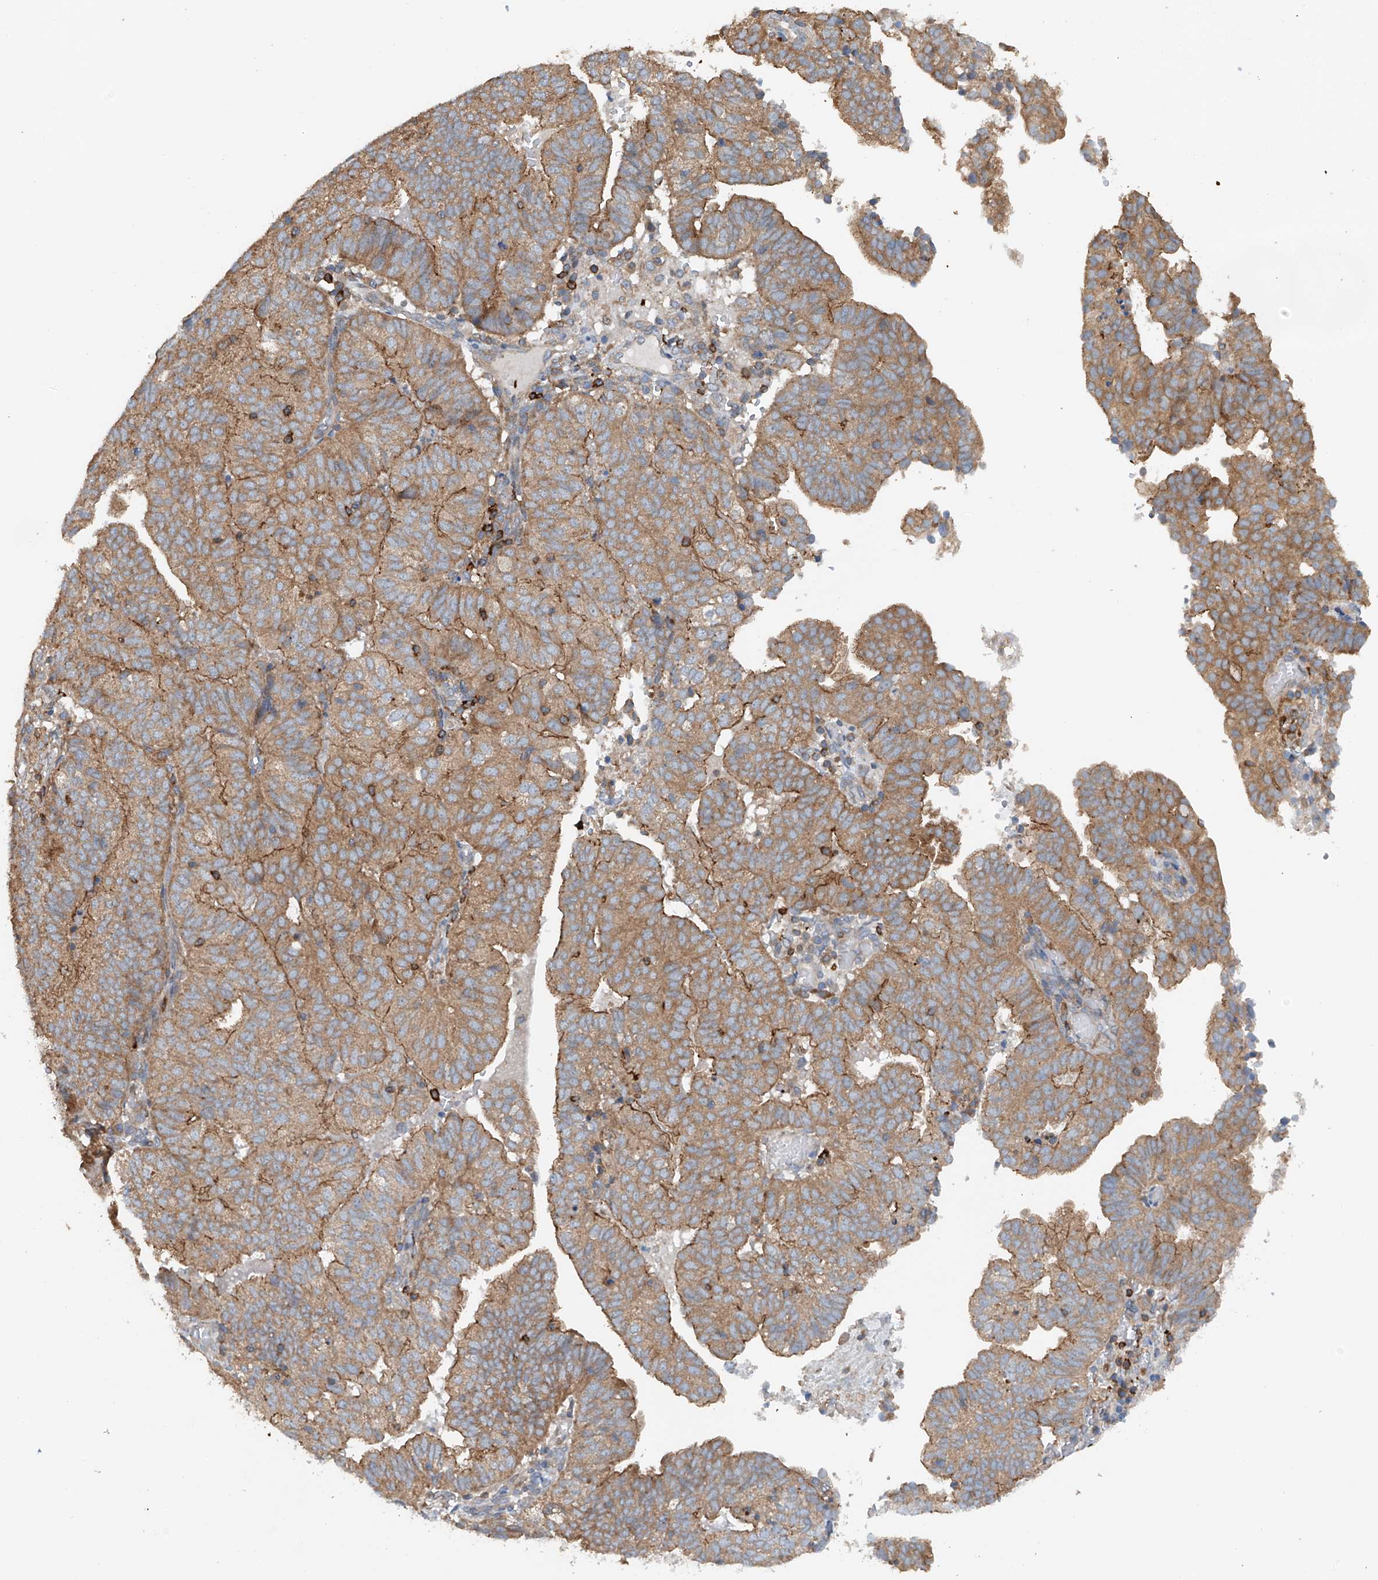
{"staining": {"intensity": "moderate", "quantity": ">75%", "location": "cytoplasmic/membranous"}, "tissue": "endometrial cancer", "cell_type": "Tumor cells", "image_type": "cancer", "snomed": [{"axis": "morphology", "description": "Adenocarcinoma, NOS"}, {"axis": "topography", "description": "Uterus"}], "caption": "An image of endometrial cancer (adenocarcinoma) stained for a protein demonstrates moderate cytoplasmic/membranous brown staining in tumor cells.", "gene": "CEP85L", "patient": {"sex": "female", "age": 77}}